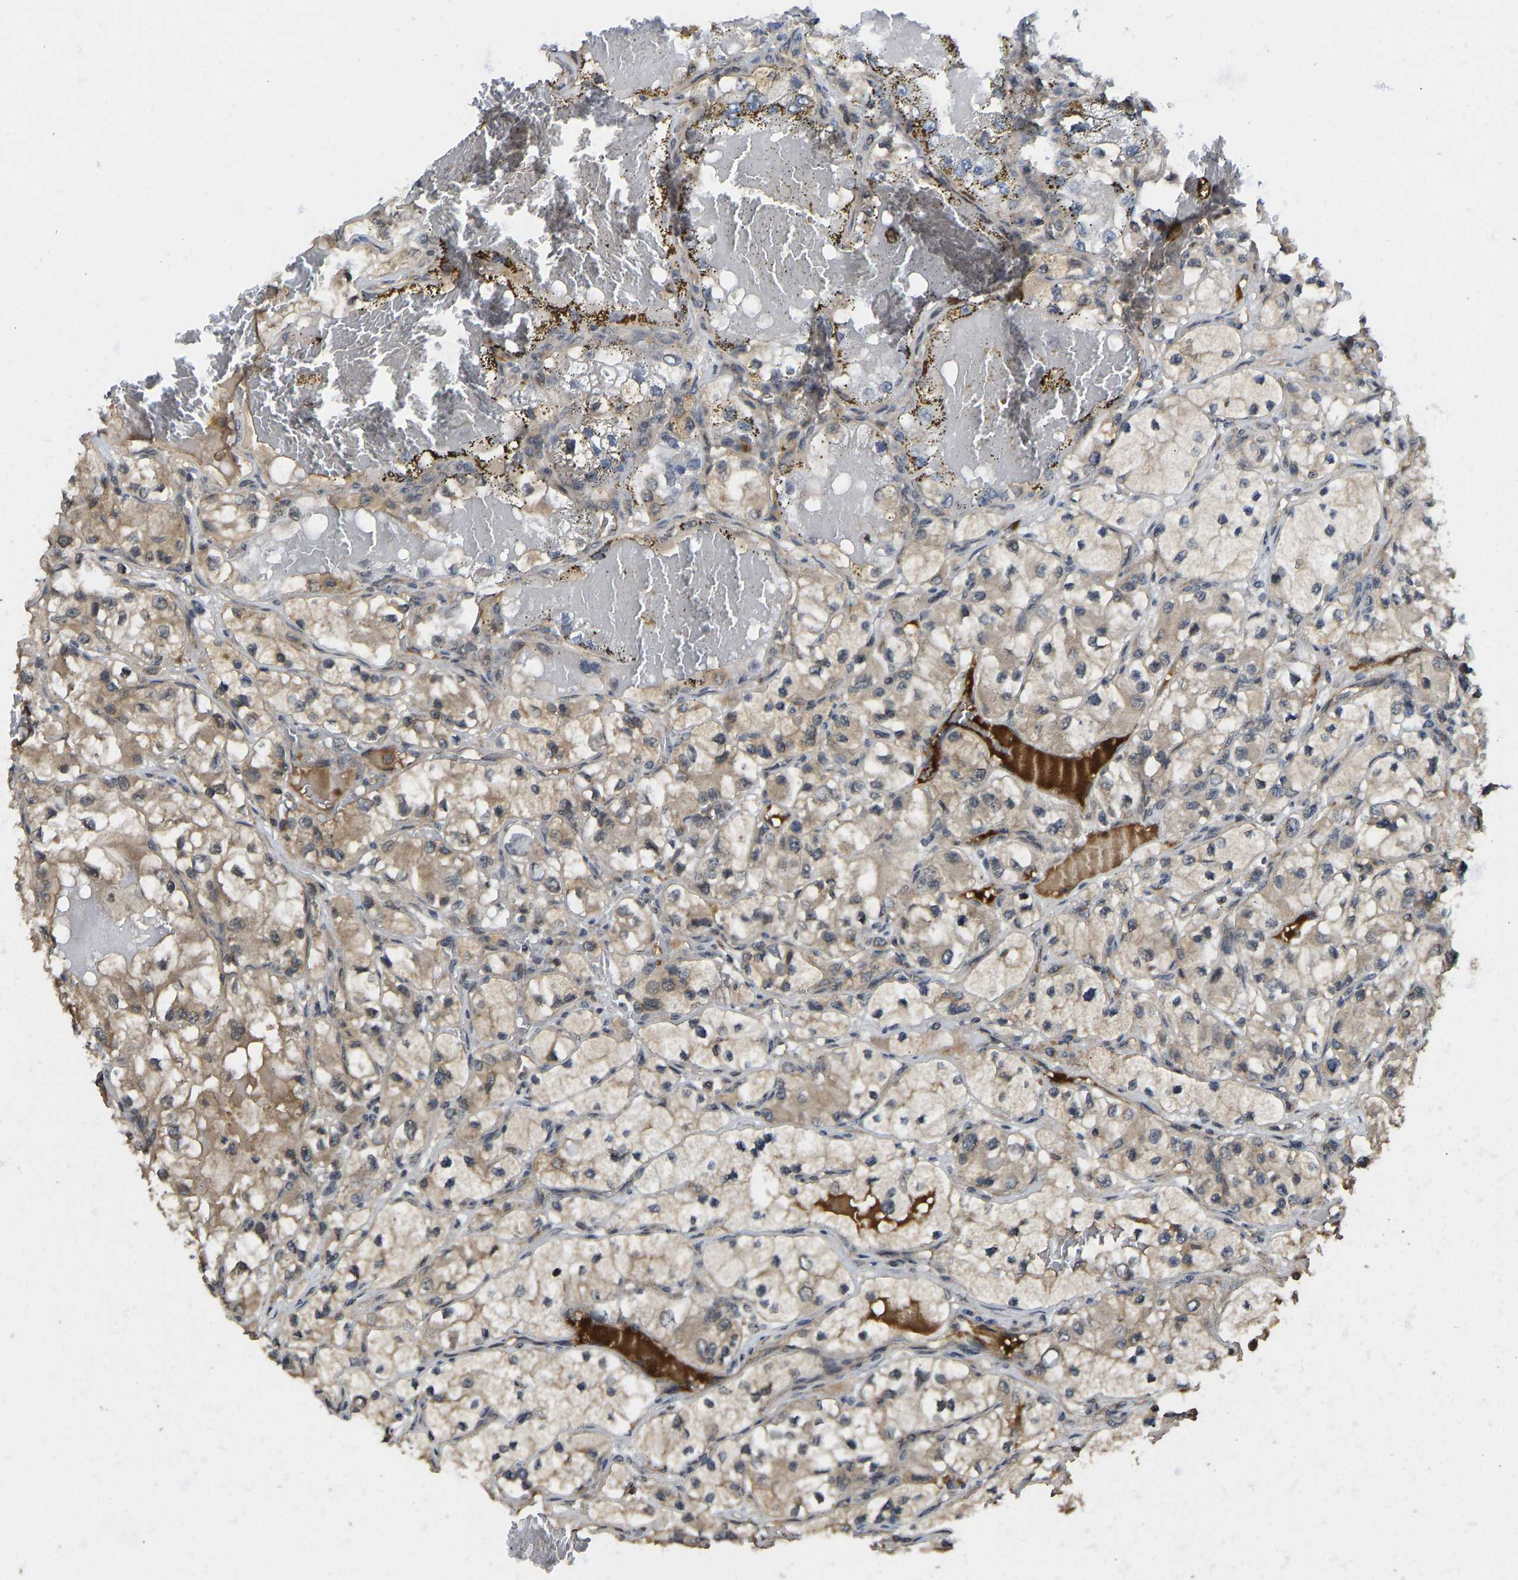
{"staining": {"intensity": "moderate", "quantity": ">75%", "location": "cytoplasmic/membranous"}, "tissue": "renal cancer", "cell_type": "Tumor cells", "image_type": "cancer", "snomed": [{"axis": "morphology", "description": "Adenocarcinoma, NOS"}, {"axis": "topography", "description": "Kidney"}], "caption": "There is medium levels of moderate cytoplasmic/membranous staining in tumor cells of adenocarcinoma (renal), as demonstrated by immunohistochemical staining (brown color).", "gene": "NDRG3", "patient": {"sex": "female", "age": 57}}